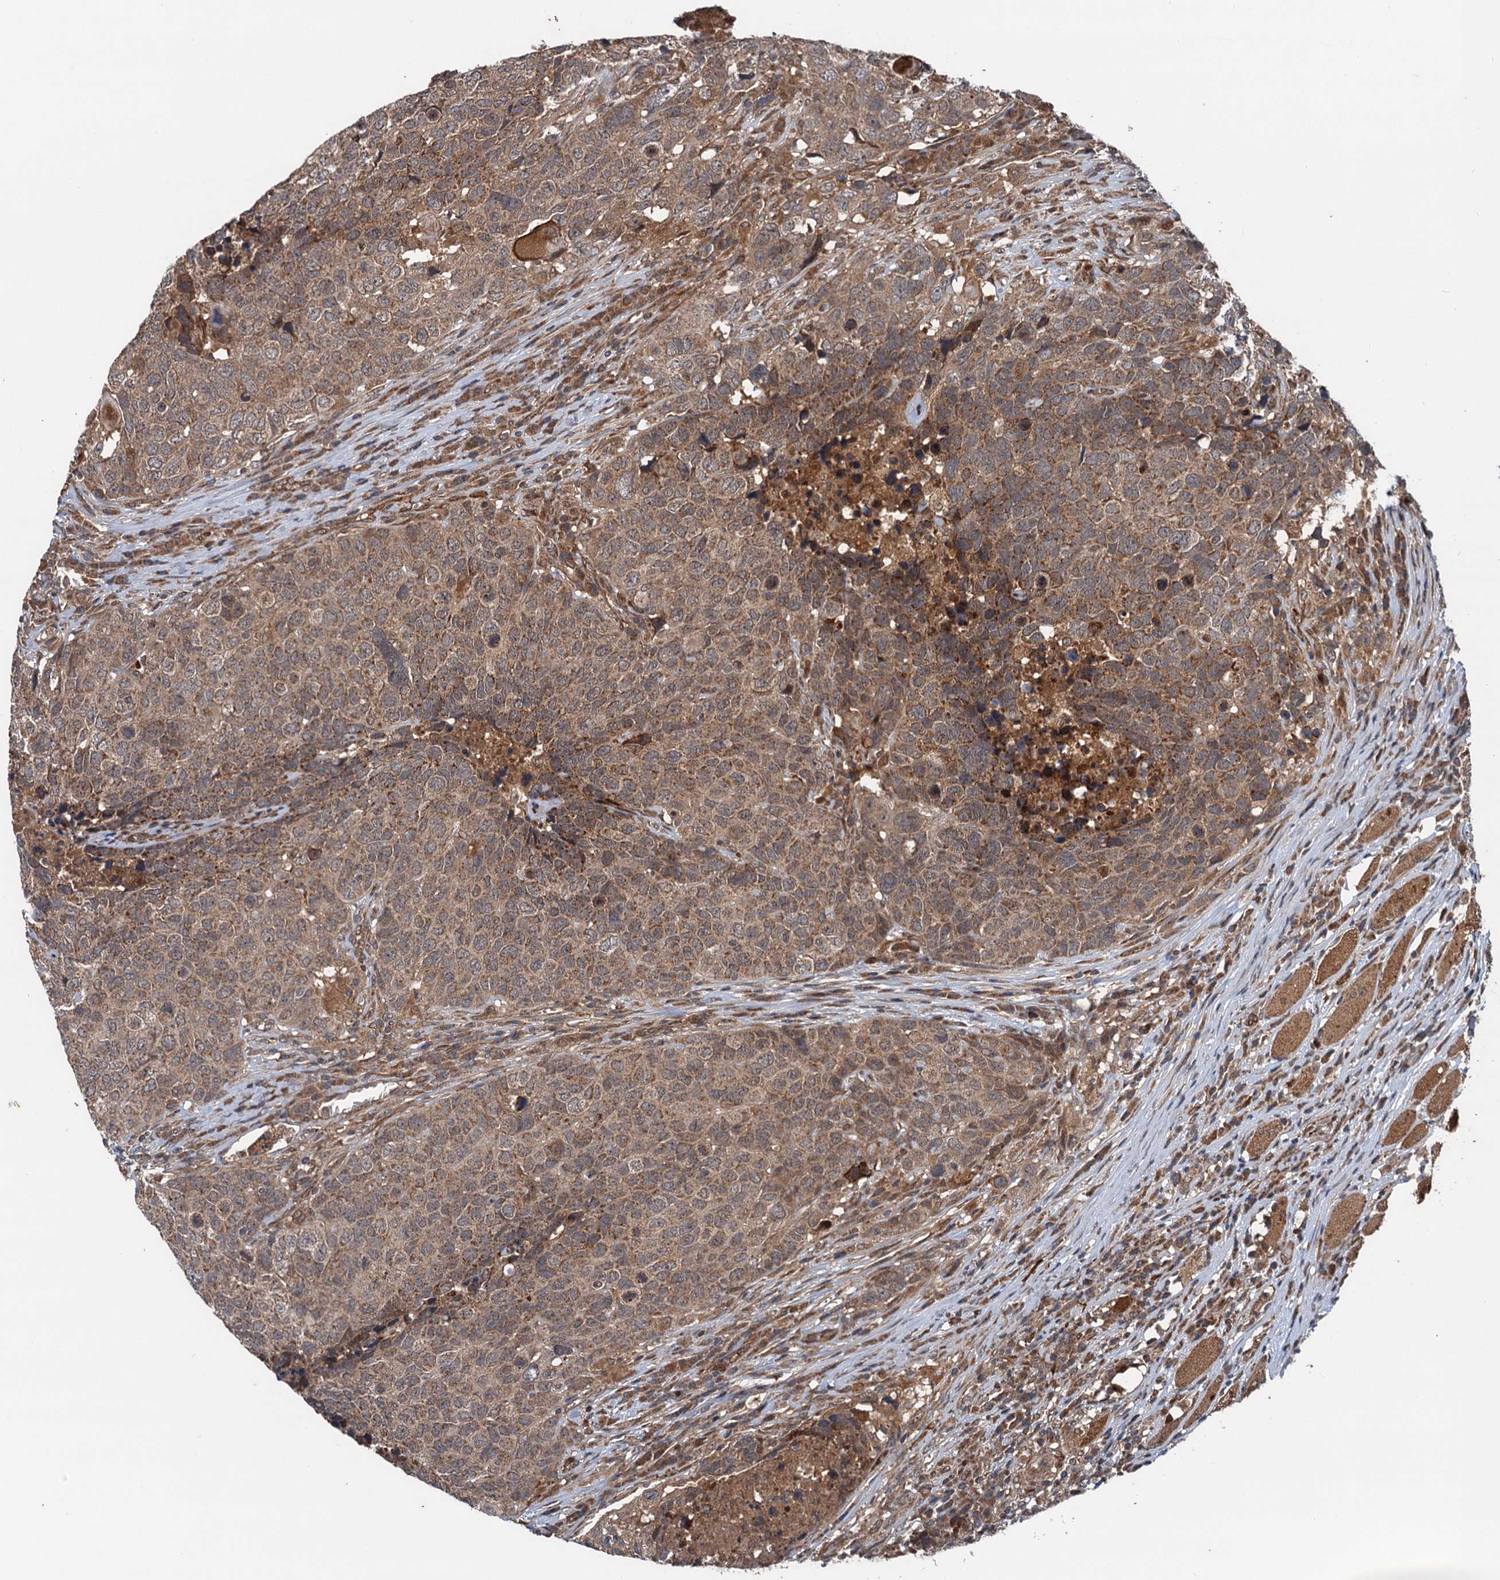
{"staining": {"intensity": "weak", "quantity": ">75%", "location": "cytoplasmic/membranous"}, "tissue": "head and neck cancer", "cell_type": "Tumor cells", "image_type": "cancer", "snomed": [{"axis": "morphology", "description": "Squamous cell carcinoma, NOS"}, {"axis": "topography", "description": "Head-Neck"}], "caption": "Approximately >75% of tumor cells in head and neck cancer (squamous cell carcinoma) demonstrate weak cytoplasmic/membranous protein expression as visualized by brown immunohistochemical staining.", "gene": "NLRP10", "patient": {"sex": "male", "age": 66}}